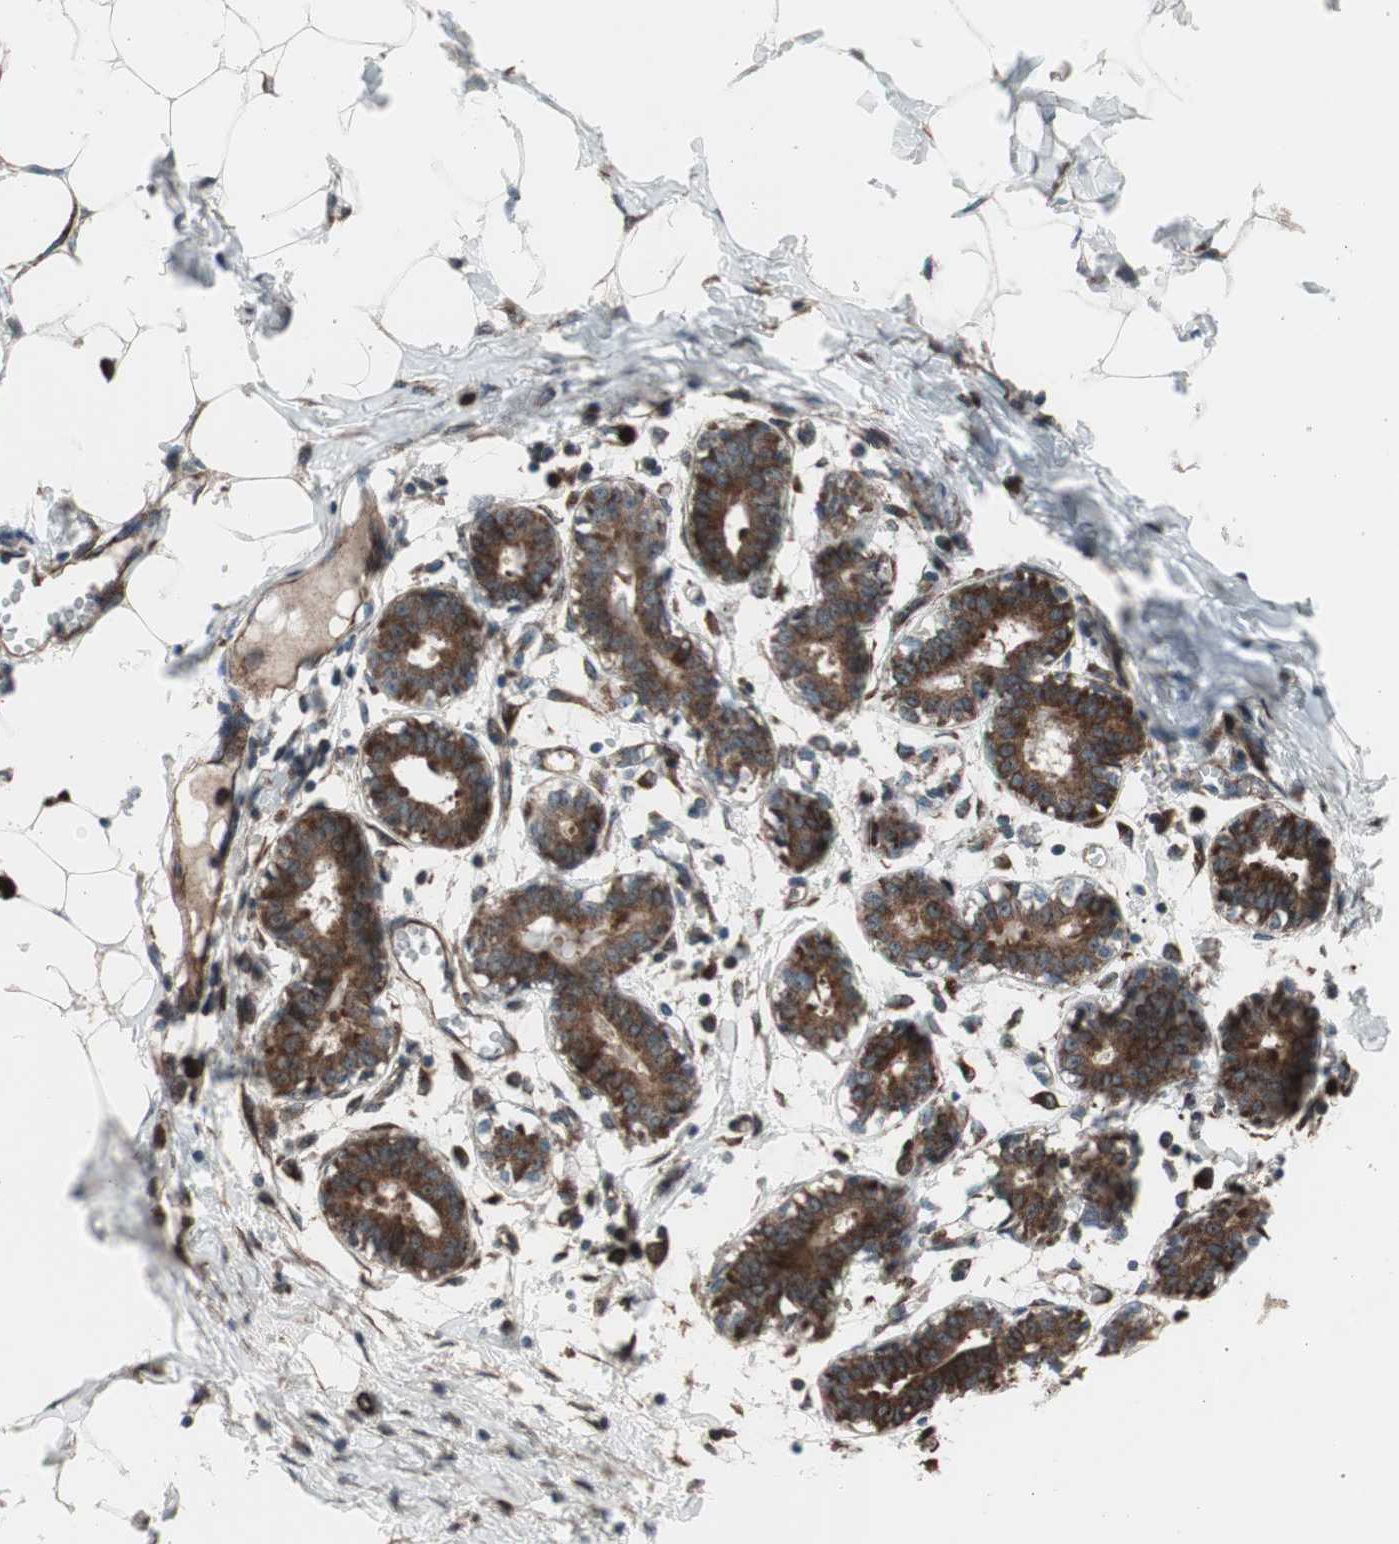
{"staining": {"intensity": "moderate", "quantity": ">75%", "location": "cytoplasmic/membranous"}, "tissue": "breast", "cell_type": "Adipocytes", "image_type": "normal", "snomed": [{"axis": "morphology", "description": "Normal tissue, NOS"}, {"axis": "topography", "description": "Breast"}], "caption": "IHC micrograph of unremarkable breast: breast stained using immunohistochemistry (IHC) reveals medium levels of moderate protein expression localized specifically in the cytoplasmic/membranous of adipocytes, appearing as a cytoplasmic/membranous brown color.", "gene": "CCL14", "patient": {"sex": "female", "age": 27}}